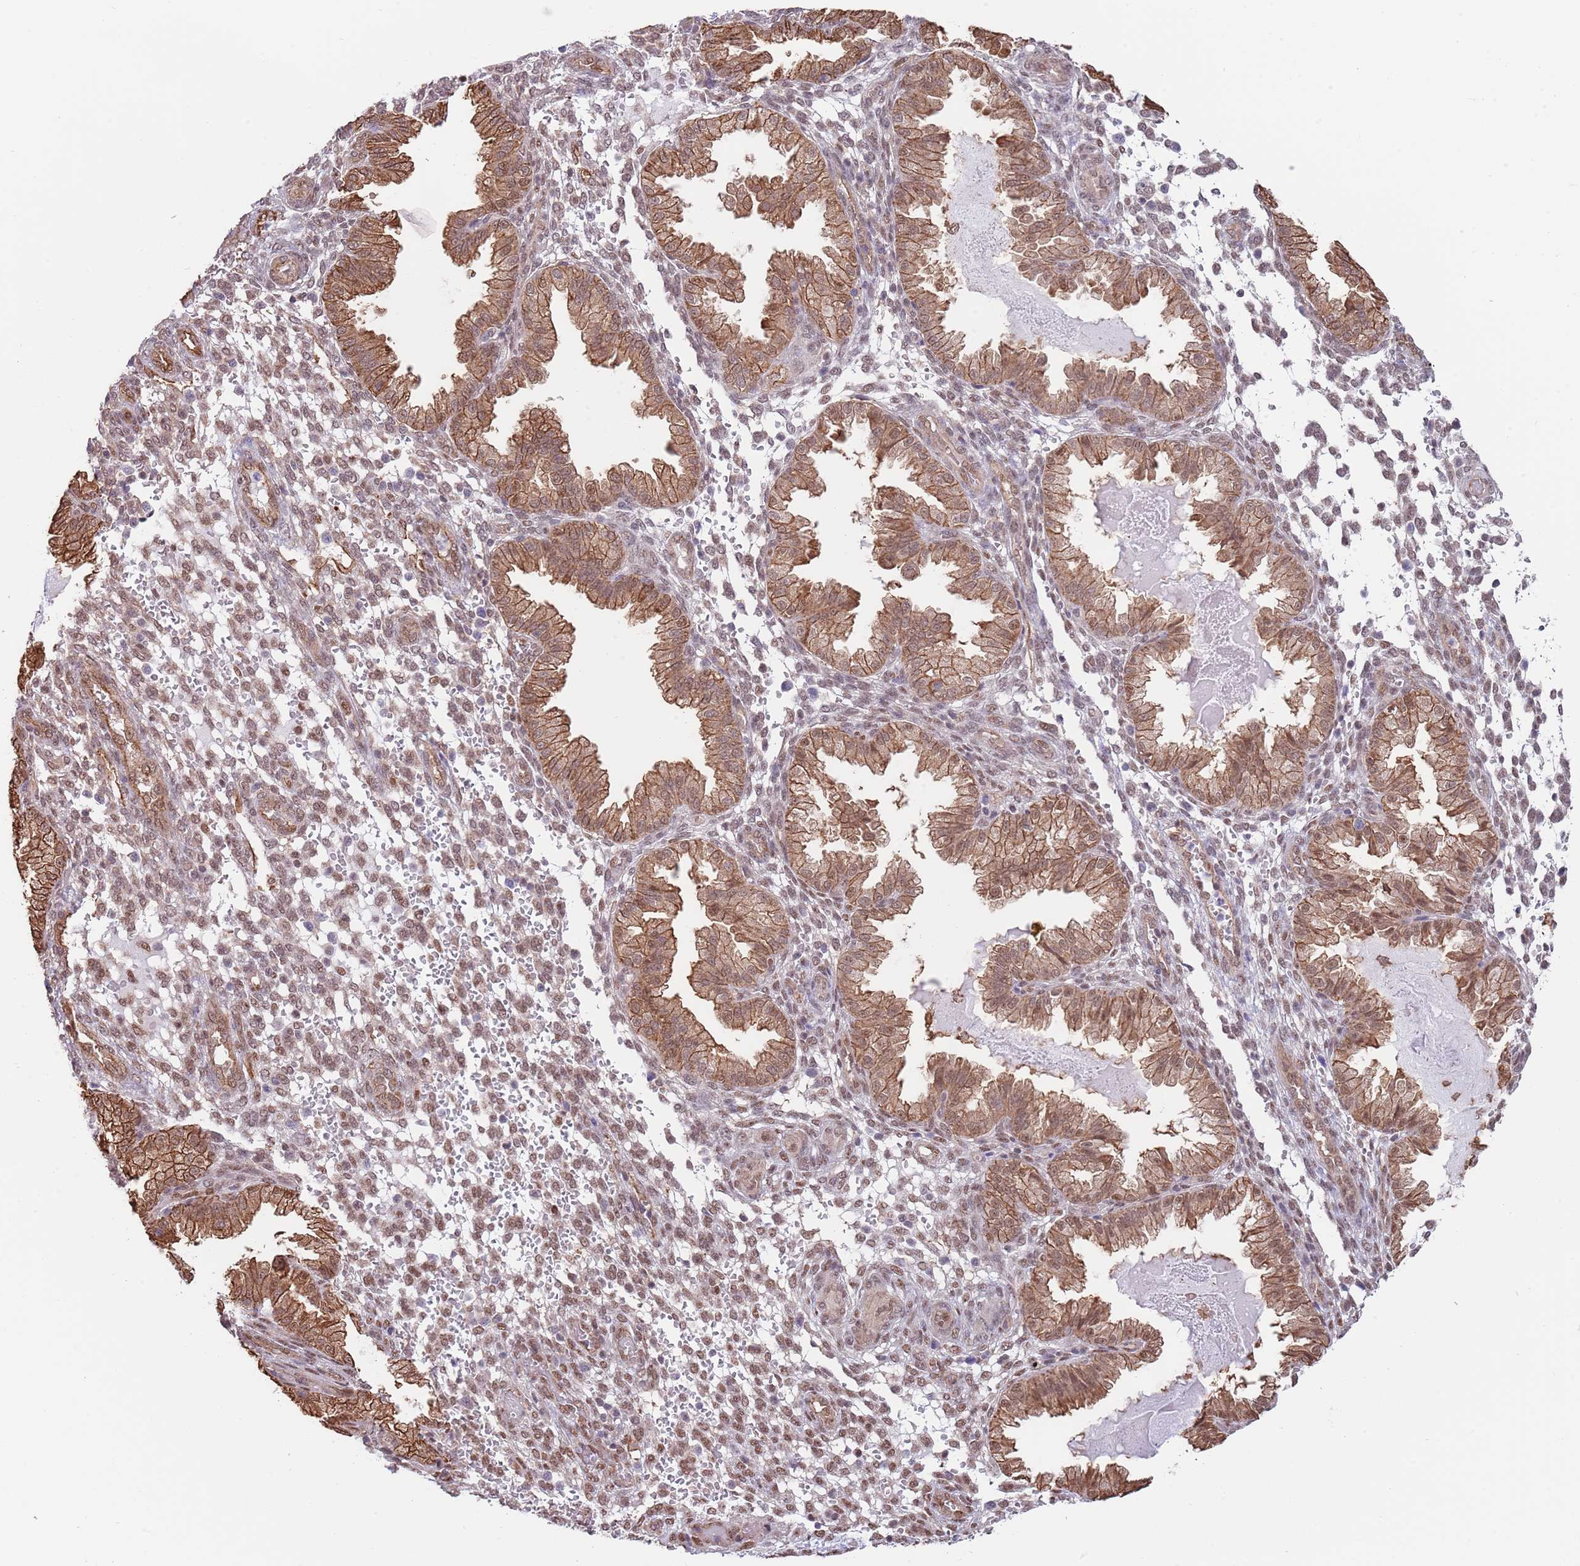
{"staining": {"intensity": "weak", "quantity": ">75%", "location": "nuclear"}, "tissue": "endometrium", "cell_type": "Cells in endometrial stroma", "image_type": "normal", "snomed": [{"axis": "morphology", "description": "Normal tissue, NOS"}, {"axis": "topography", "description": "Endometrium"}], "caption": "Immunohistochemical staining of normal human endometrium displays weak nuclear protein positivity in about >75% of cells in endometrial stroma.", "gene": "BPNT1", "patient": {"sex": "female", "age": 33}}